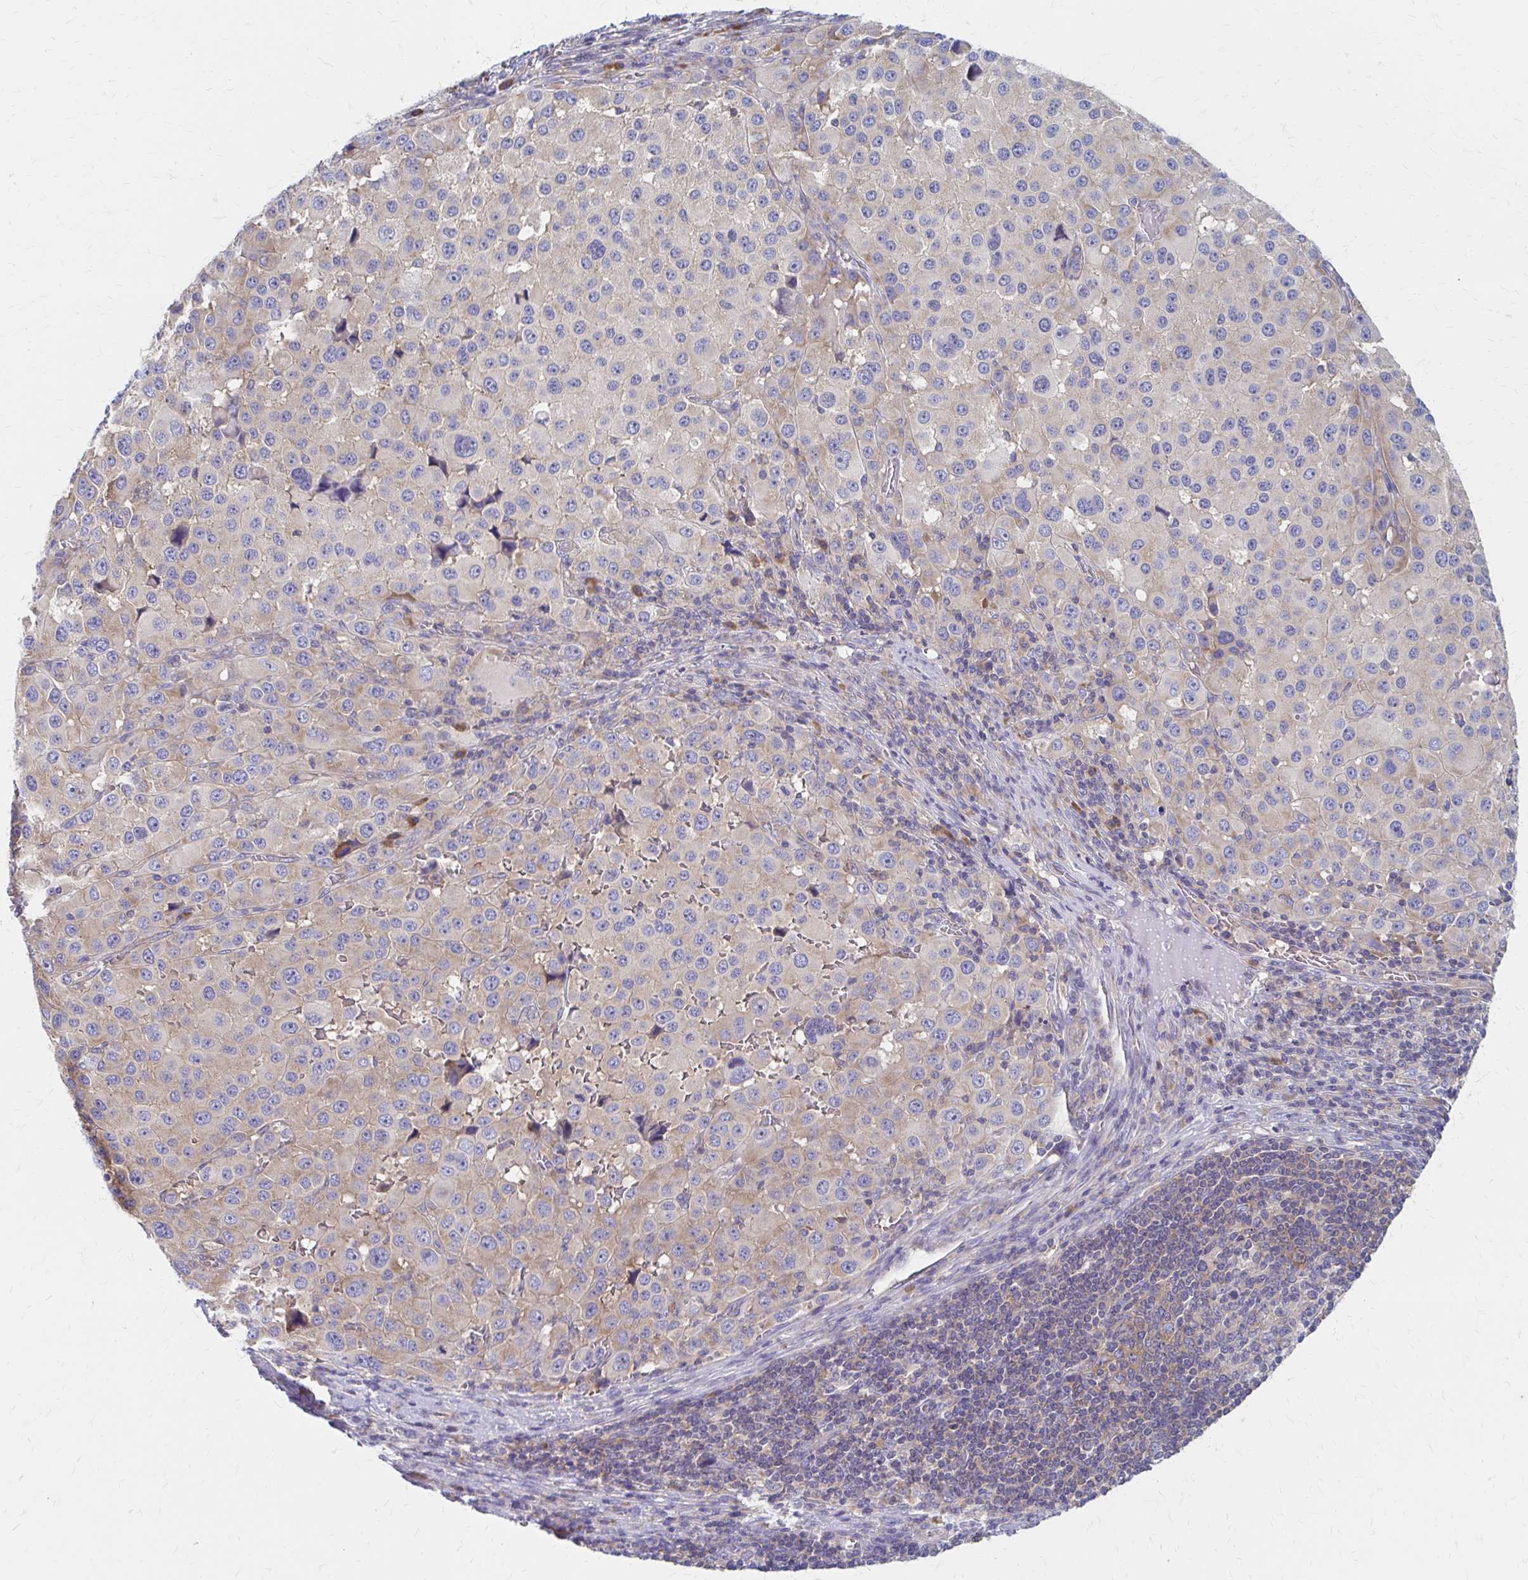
{"staining": {"intensity": "weak", "quantity": "<25%", "location": "cytoplasmic/membranous"}, "tissue": "melanoma", "cell_type": "Tumor cells", "image_type": "cancer", "snomed": [{"axis": "morphology", "description": "Malignant melanoma, Metastatic site"}, {"axis": "topography", "description": "Lymph node"}], "caption": "DAB immunohistochemical staining of human malignant melanoma (metastatic site) demonstrates no significant staining in tumor cells.", "gene": "RPL27A", "patient": {"sex": "female", "age": 65}}